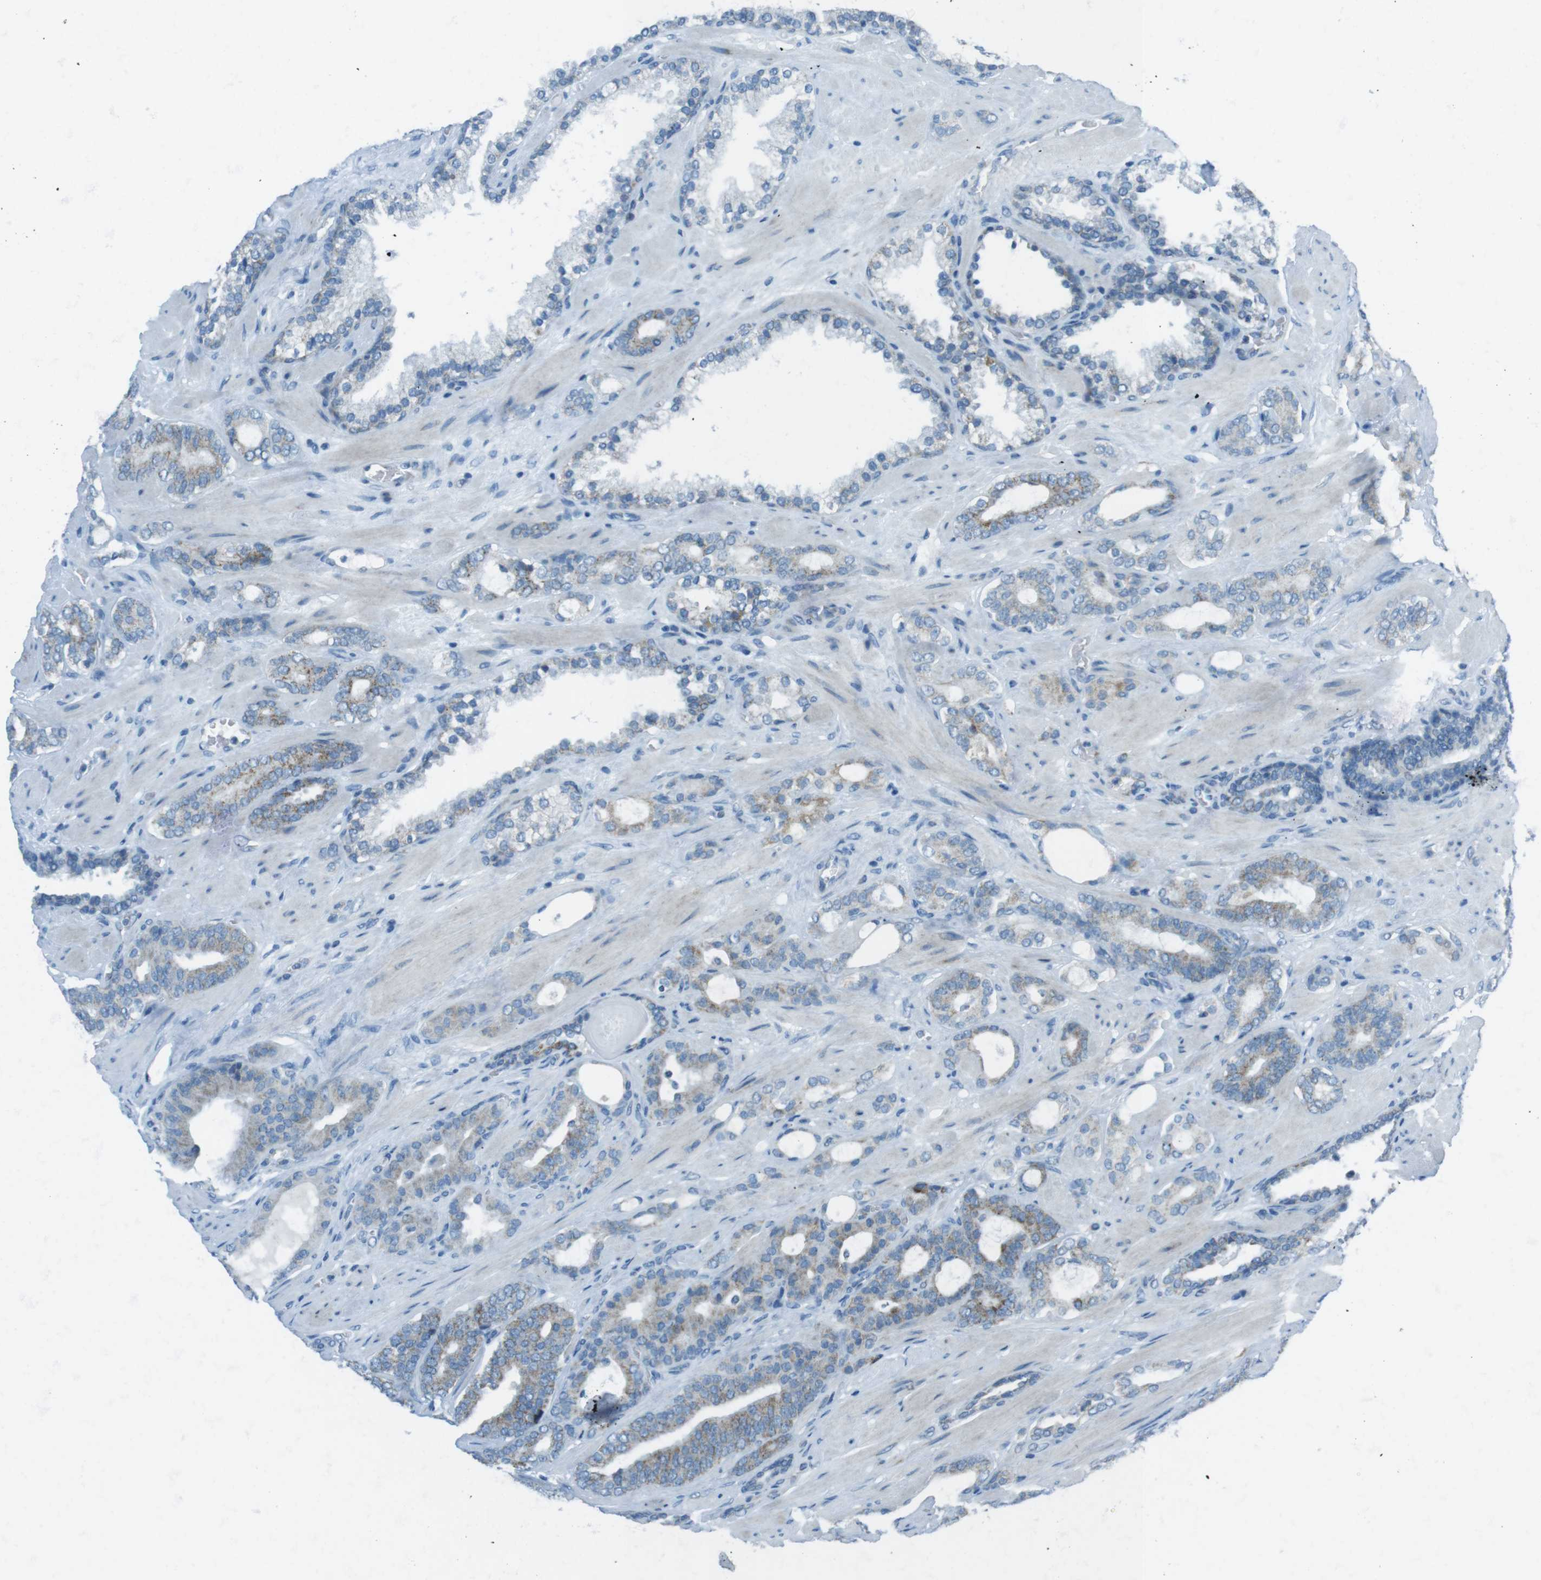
{"staining": {"intensity": "weak", "quantity": "25%-75%", "location": "cytoplasmic/membranous"}, "tissue": "prostate cancer", "cell_type": "Tumor cells", "image_type": "cancer", "snomed": [{"axis": "morphology", "description": "Adenocarcinoma, Low grade"}, {"axis": "topography", "description": "Prostate"}], "caption": "This micrograph demonstrates IHC staining of prostate adenocarcinoma (low-grade), with low weak cytoplasmic/membranous expression in approximately 25%-75% of tumor cells.", "gene": "DNAJA3", "patient": {"sex": "male", "age": 63}}